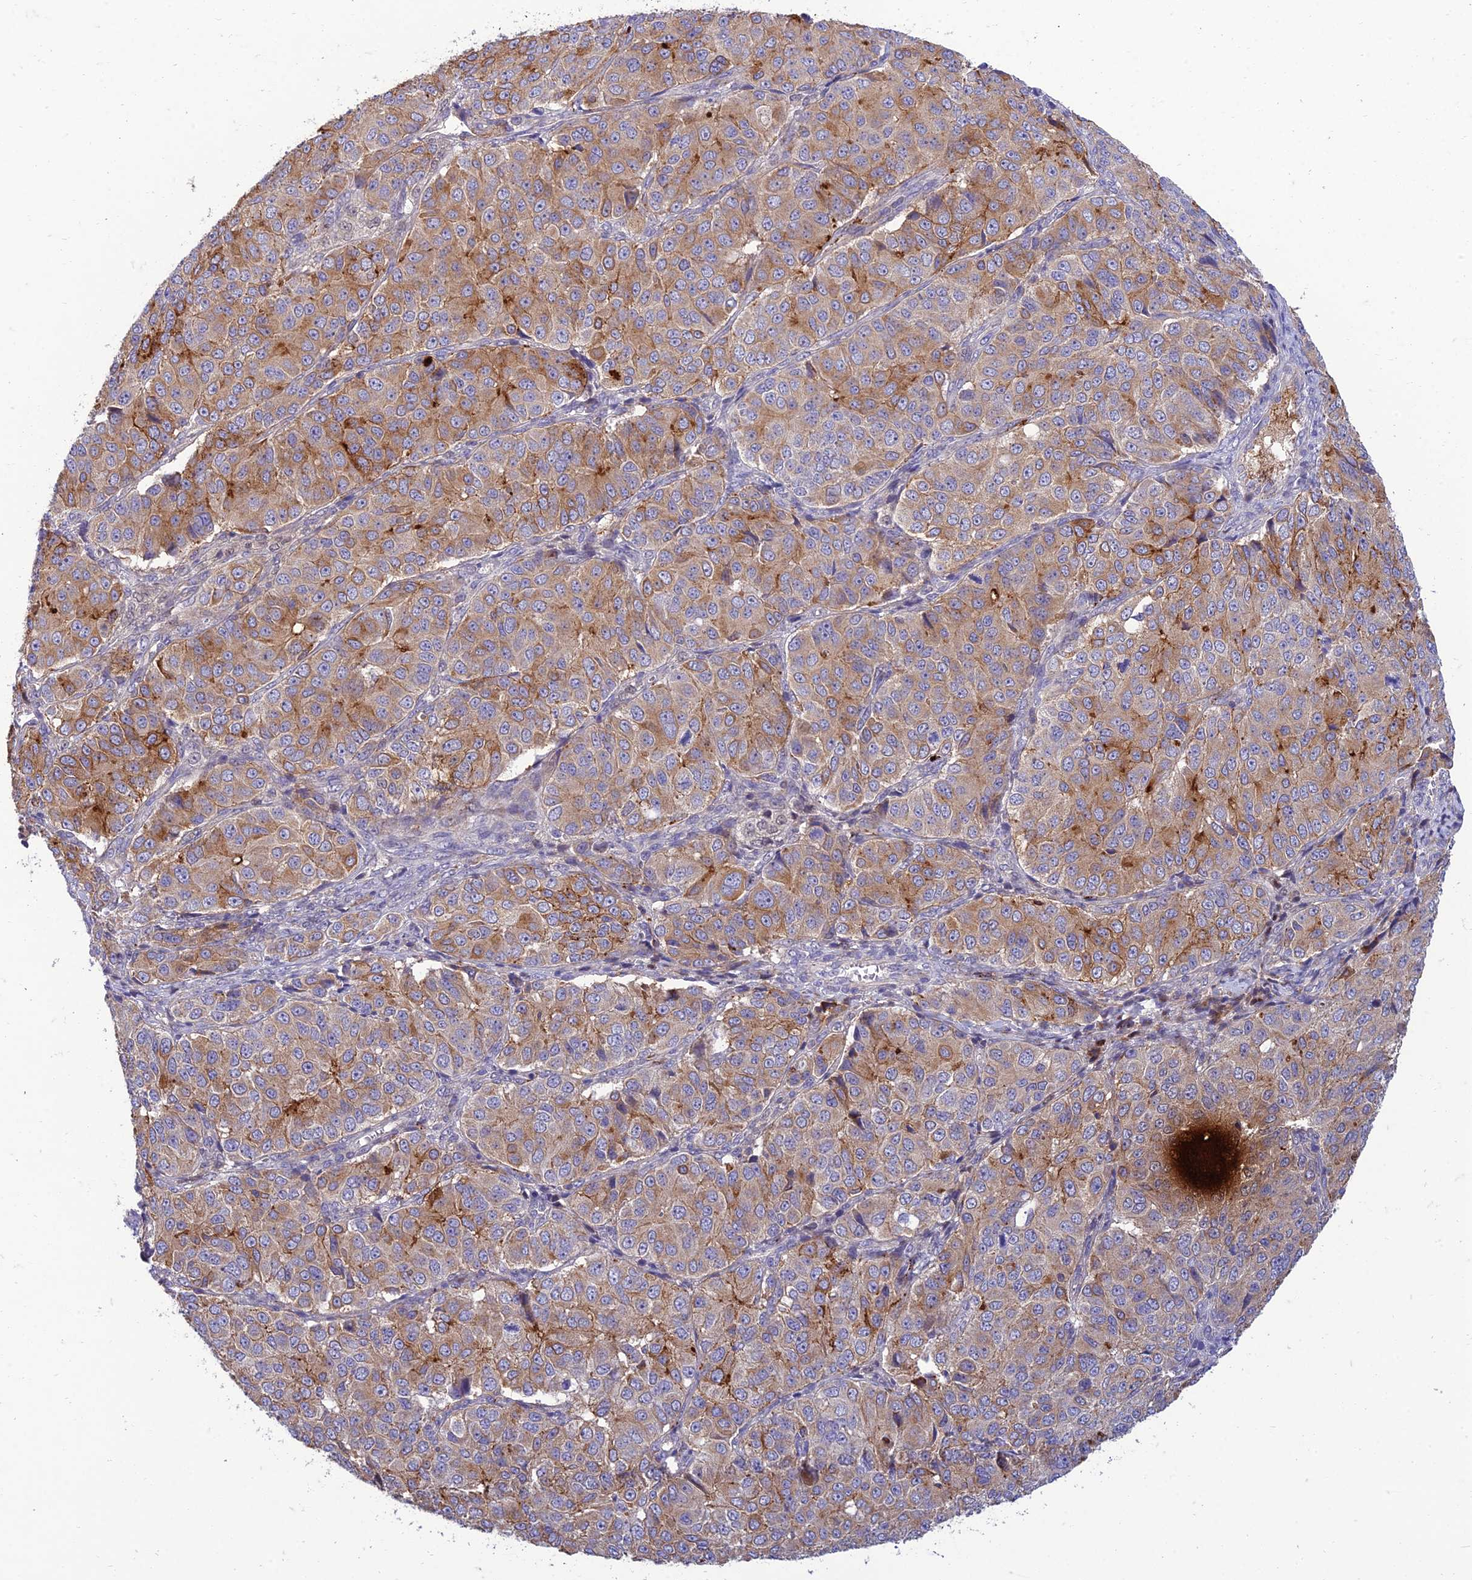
{"staining": {"intensity": "moderate", "quantity": "25%-75%", "location": "cytoplasmic/membranous"}, "tissue": "ovarian cancer", "cell_type": "Tumor cells", "image_type": "cancer", "snomed": [{"axis": "morphology", "description": "Carcinoma, endometroid"}, {"axis": "topography", "description": "Ovary"}], "caption": "Ovarian cancer (endometroid carcinoma) was stained to show a protein in brown. There is medium levels of moderate cytoplasmic/membranous staining in approximately 25%-75% of tumor cells. Nuclei are stained in blue.", "gene": "IRAK3", "patient": {"sex": "female", "age": 51}}